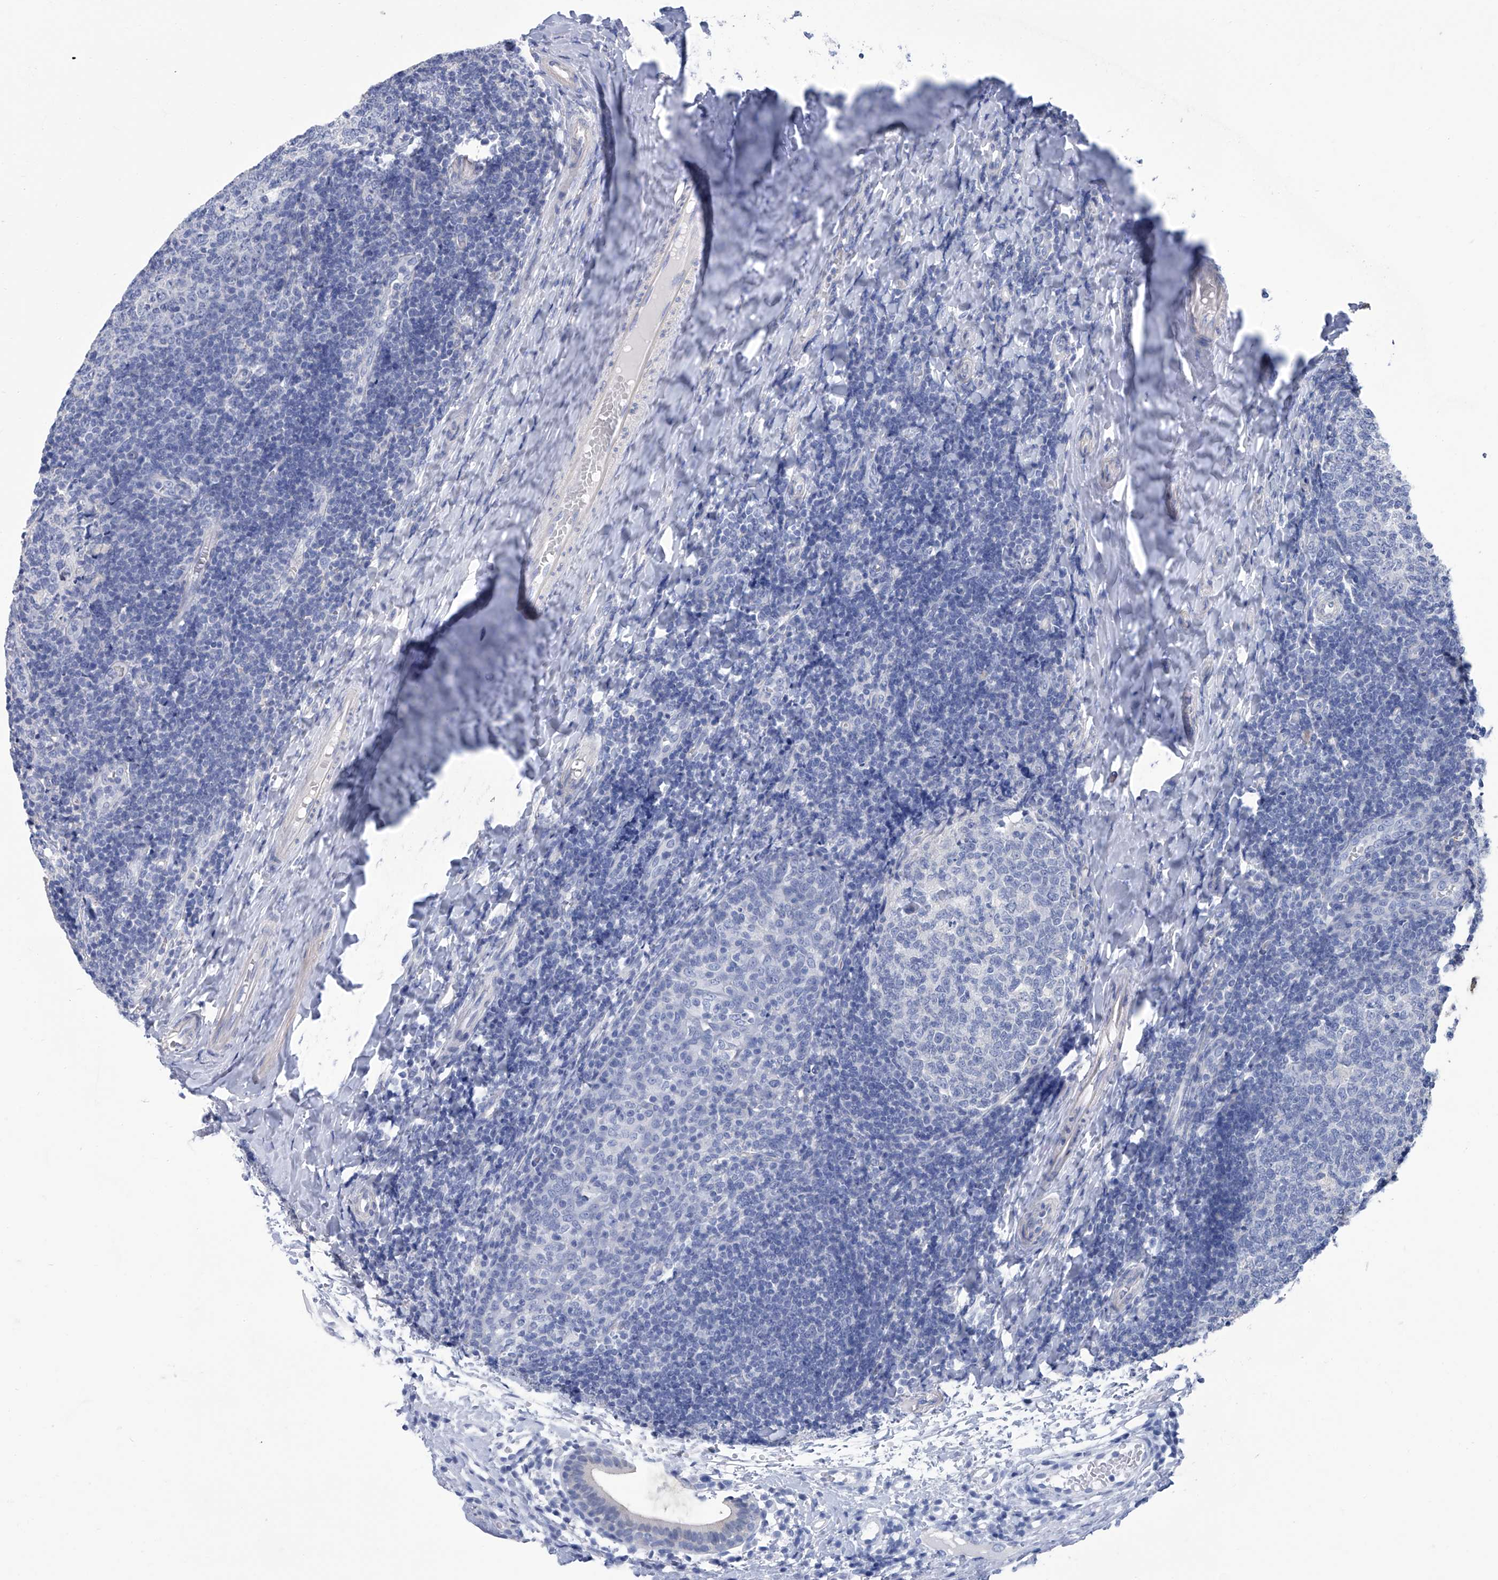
{"staining": {"intensity": "negative", "quantity": "none", "location": "none"}, "tissue": "tonsil", "cell_type": "Germinal center cells", "image_type": "normal", "snomed": [{"axis": "morphology", "description": "Normal tissue, NOS"}, {"axis": "topography", "description": "Tonsil"}], "caption": "A high-resolution micrograph shows immunohistochemistry staining of normal tonsil, which exhibits no significant expression in germinal center cells.", "gene": "SMS", "patient": {"sex": "female", "age": 19}}